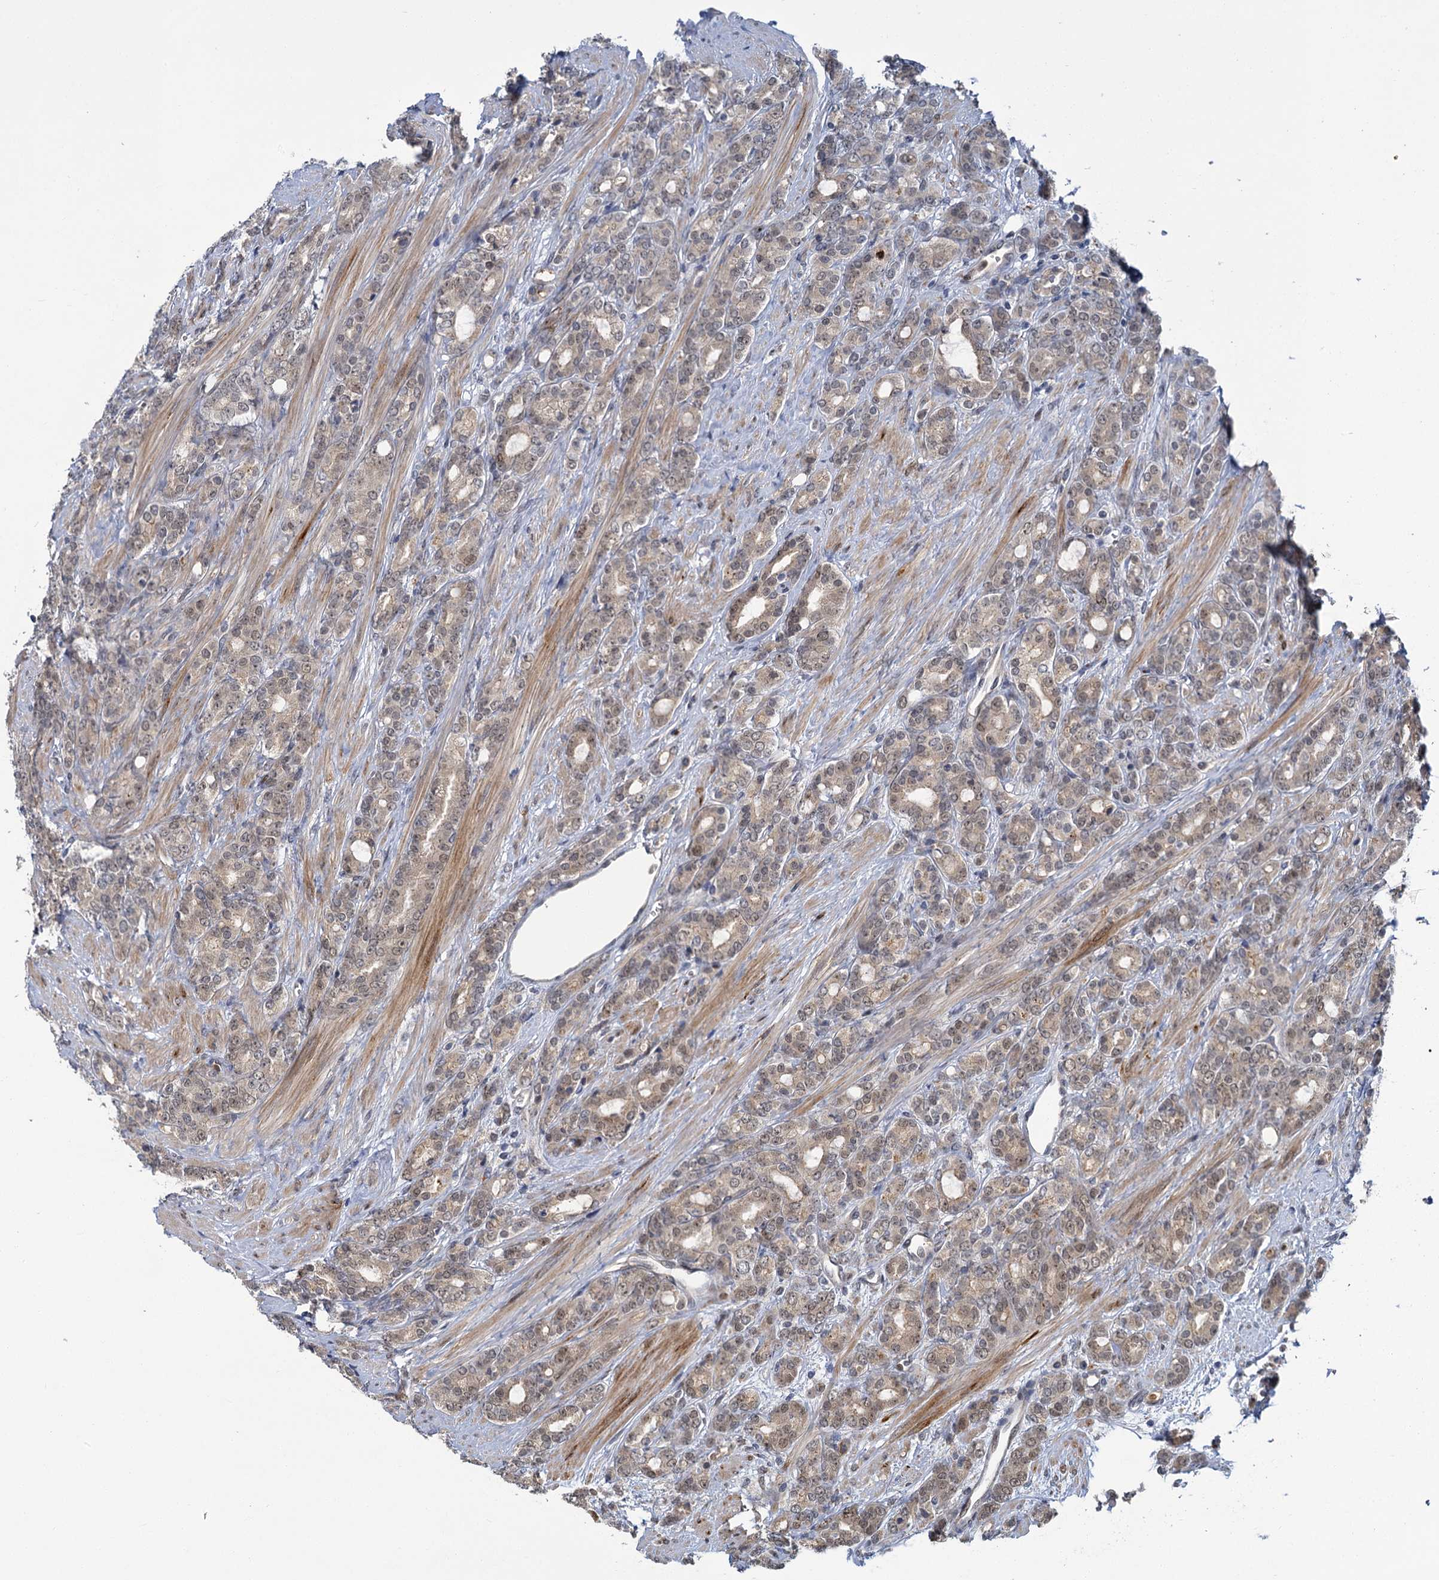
{"staining": {"intensity": "weak", "quantity": "25%-75%", "location": "cytoplasmic/membranous,nuclear"}, "tissue": "prostate cancer", "cell_type": "Tumor cells", "image_type": "cancer", "snomed": [{"axis": "morphology", "description": "Adenocarcinoma, High grade"}, {"axis": "topography", "description": "Prostate"}], "caption": "A low amount of weak cytoplasmic/membranous and nuclear staining is identified in approximately 25%-75% of tumor cells in prostate cancer tissue.", "gene": "APBA2", "patient": {"sex": "male", "age": 62}}